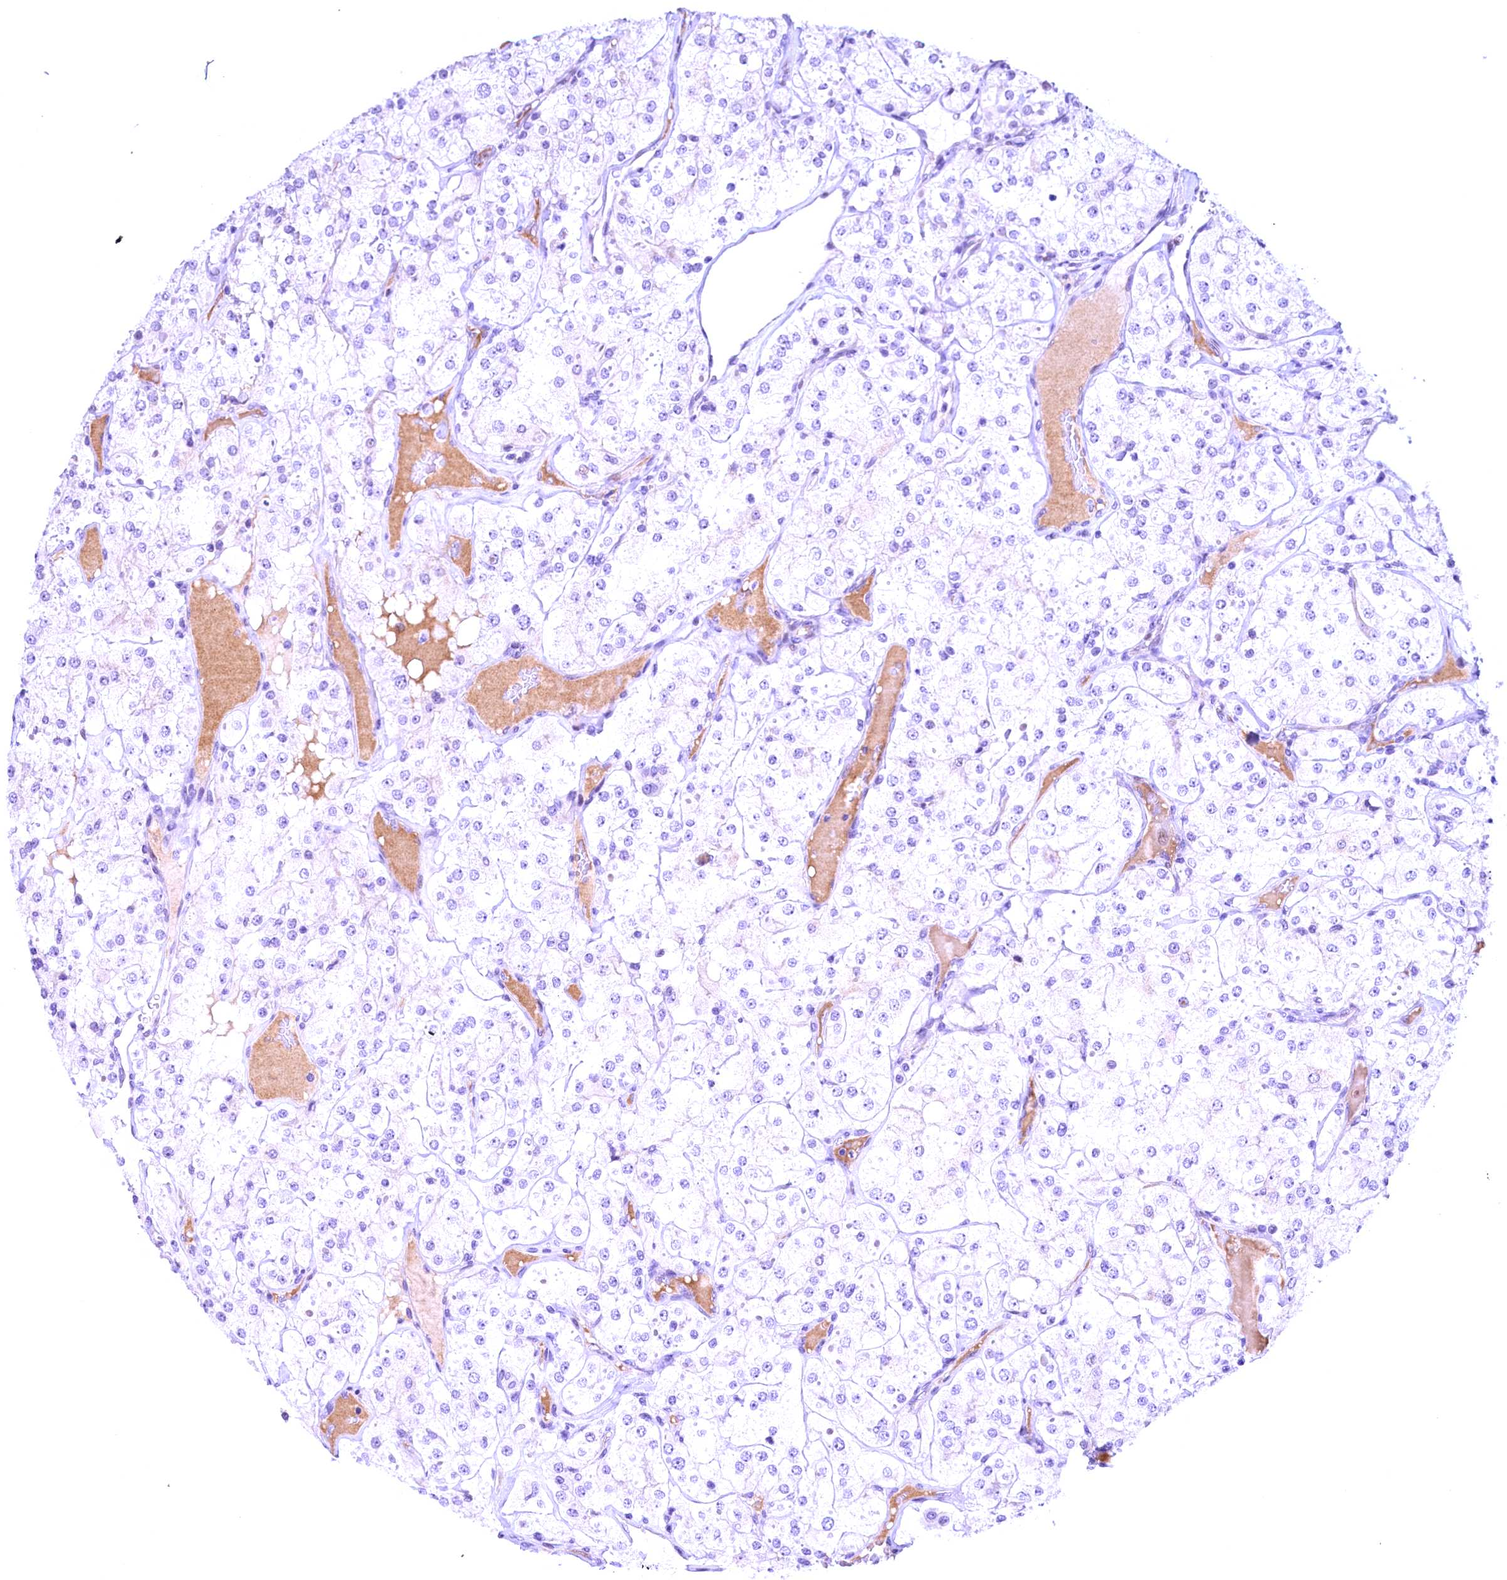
{"staining": {"intensity": "negative", "quantity": "none", "location": "none"}, "tissue": "renal cancer", "cell_type": "Tumor cells", "image_type": "cancer", "snomed": [{"axis": "morphology", "description": "Adenocarcinoma, NOS"}, {"axis": "topography", "description": "Kidney"}], "caption": "This is a histopathology image of IHC staining of renal adenocarcinoma, which shows no staining in tumor cells.", "gene": "CCDC106", "patient": {"sex": "male", "age": 77}}